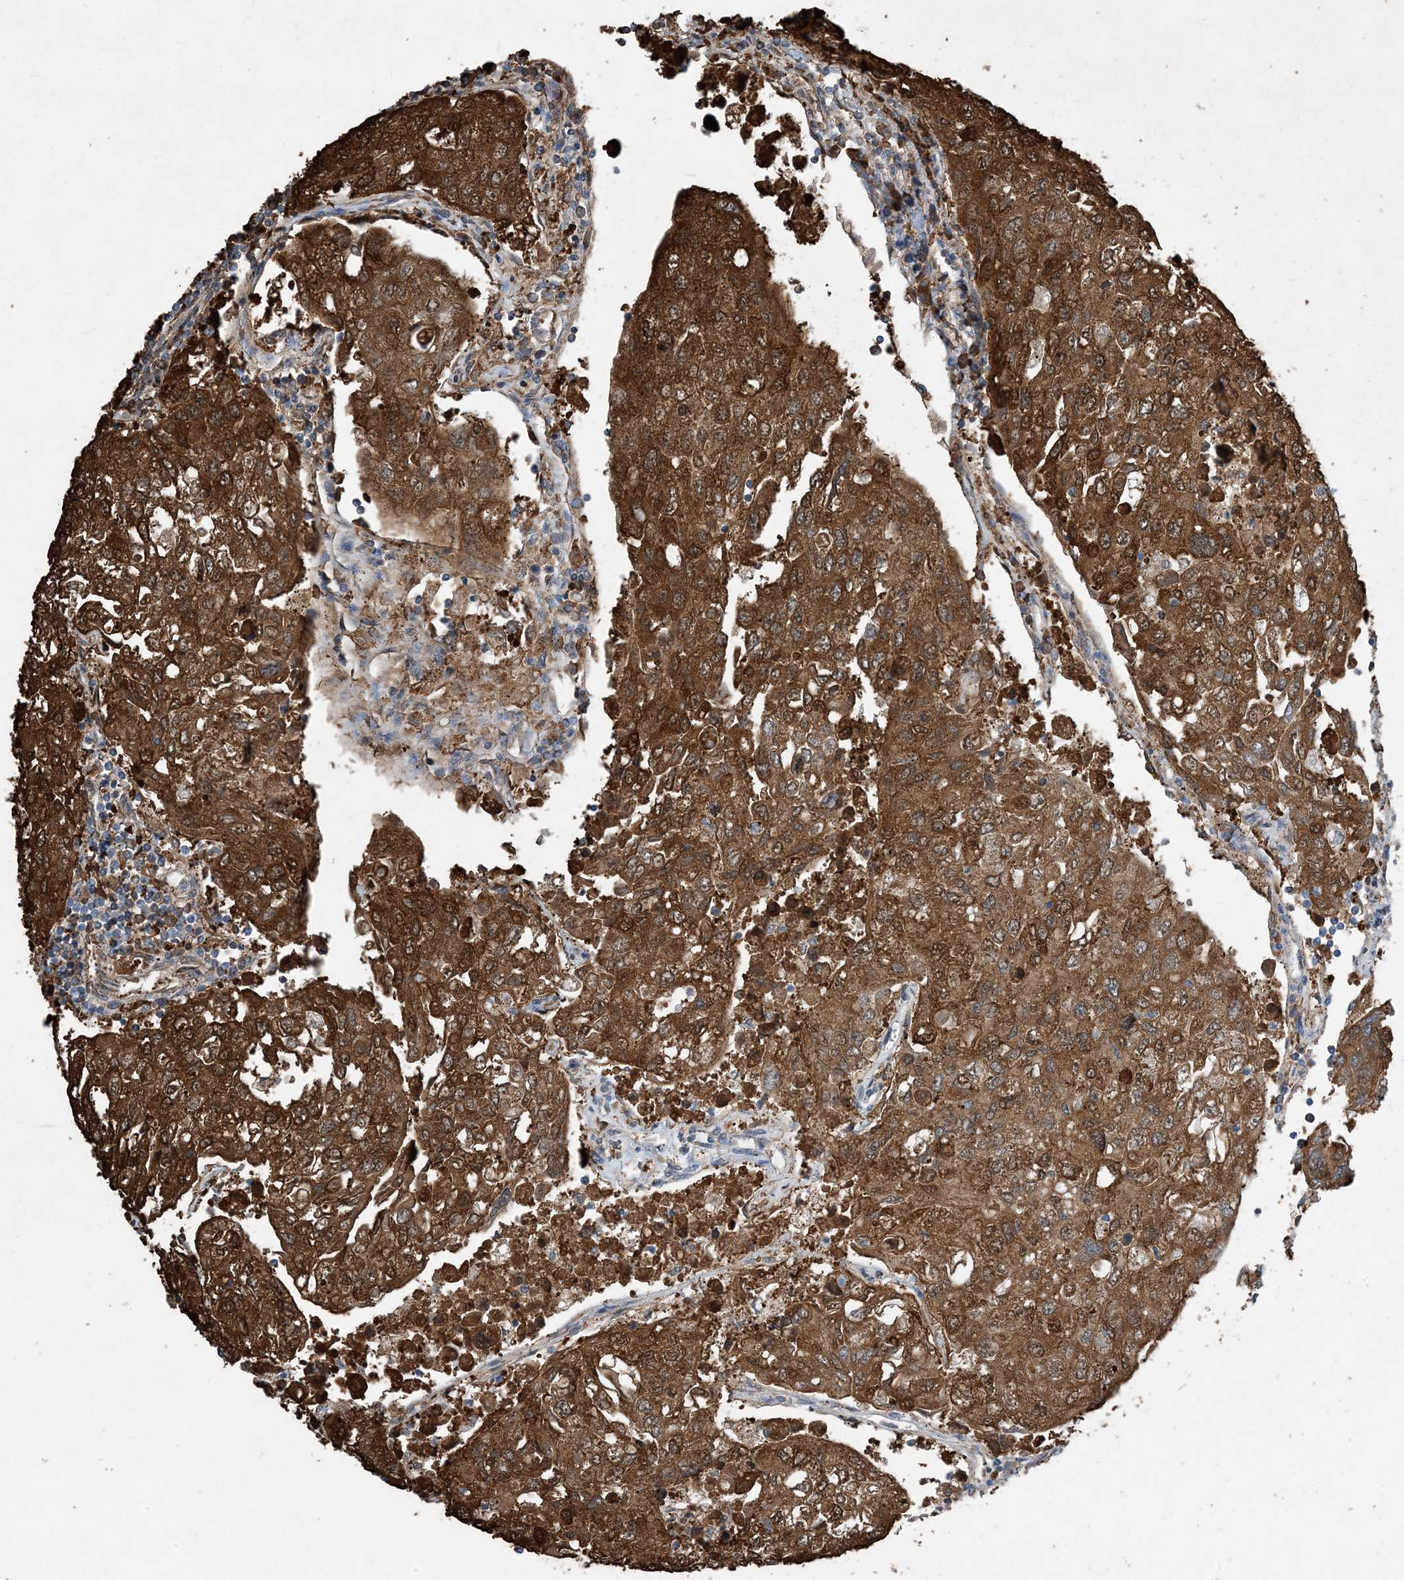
{"staining": {"intensity": "strong", "quantity": ">75%", "location": "cytoplasmic/membranous"}, "tissue": "urothelial cancer", "cell_type": "Tumor cells", "image_type": "cancer", "snomed": [{"axis": "morphology", "description": "Urothelial carcinoma, High grade"}, {"axis": "topography", "description": "Lymph node"}, {"axis": "topography", "description": "Urinary bladder"}], "caption": "DAB (3,3'-diaminobenzidine) immunohistochemical staining of urothelial cancer shows strong cytoplasmic/membranous protein positivity in about >75% of tumor cells. Nuclei are stained in blue.", "gene": "PDIA6", "patient": {"sex": "male", "age": 51}}